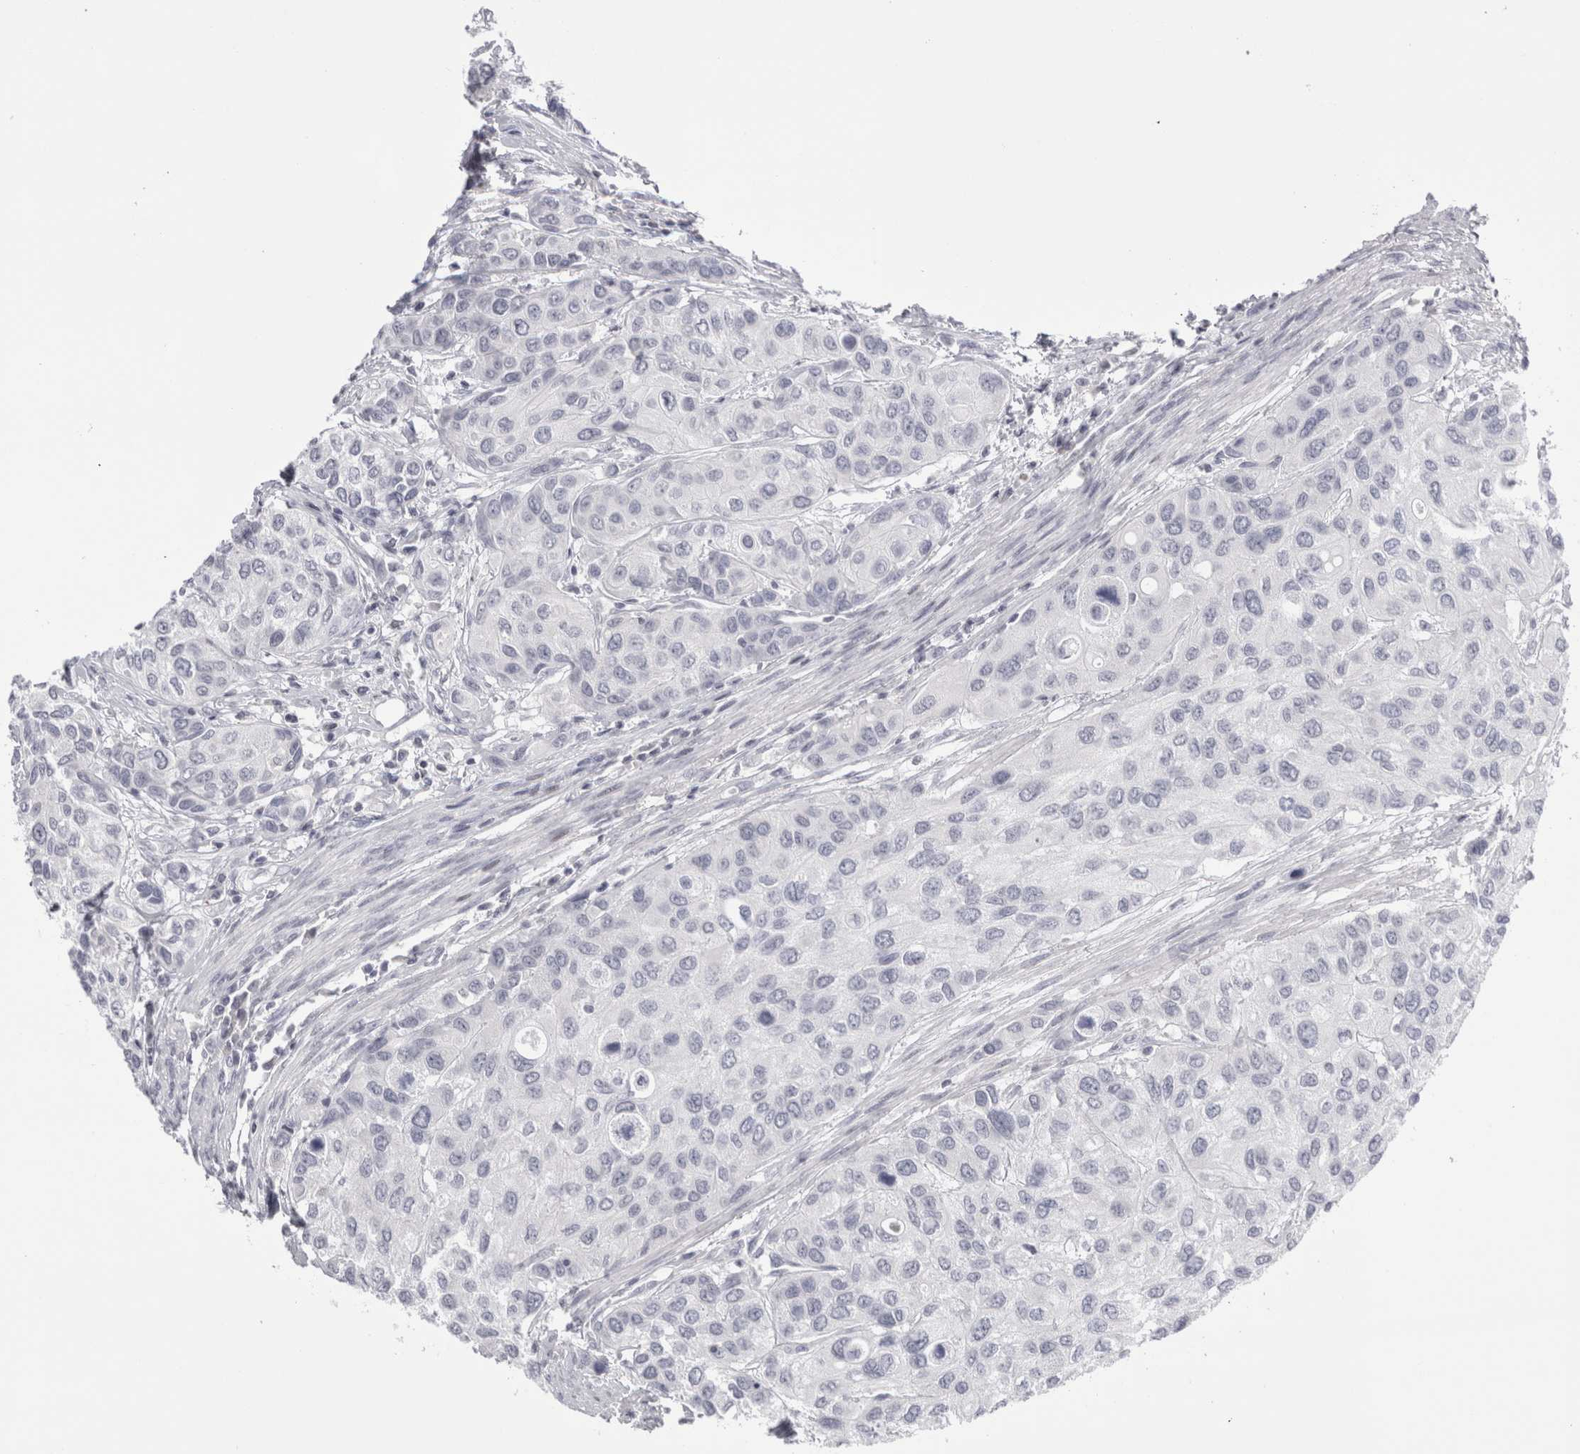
{"staining": {"intensity": "negative", "quantity": "none", "location": "none"}, "tissue": "urothelial cancer", "cell_type": "Tumor cells", "image_type": "cancer", "snomed": [{"axis": "morphology", "description": "Urothelial carcinoma, High grade"}, {"axis": "topography", "description": "Urinary bladder"}], "caption": "The histopathology image demonstrates no staining of tumor cells in urothelial carcinoma (high-grade).", "gene": "FNDC8", "patient": {"sex": "female", "age": 56}}